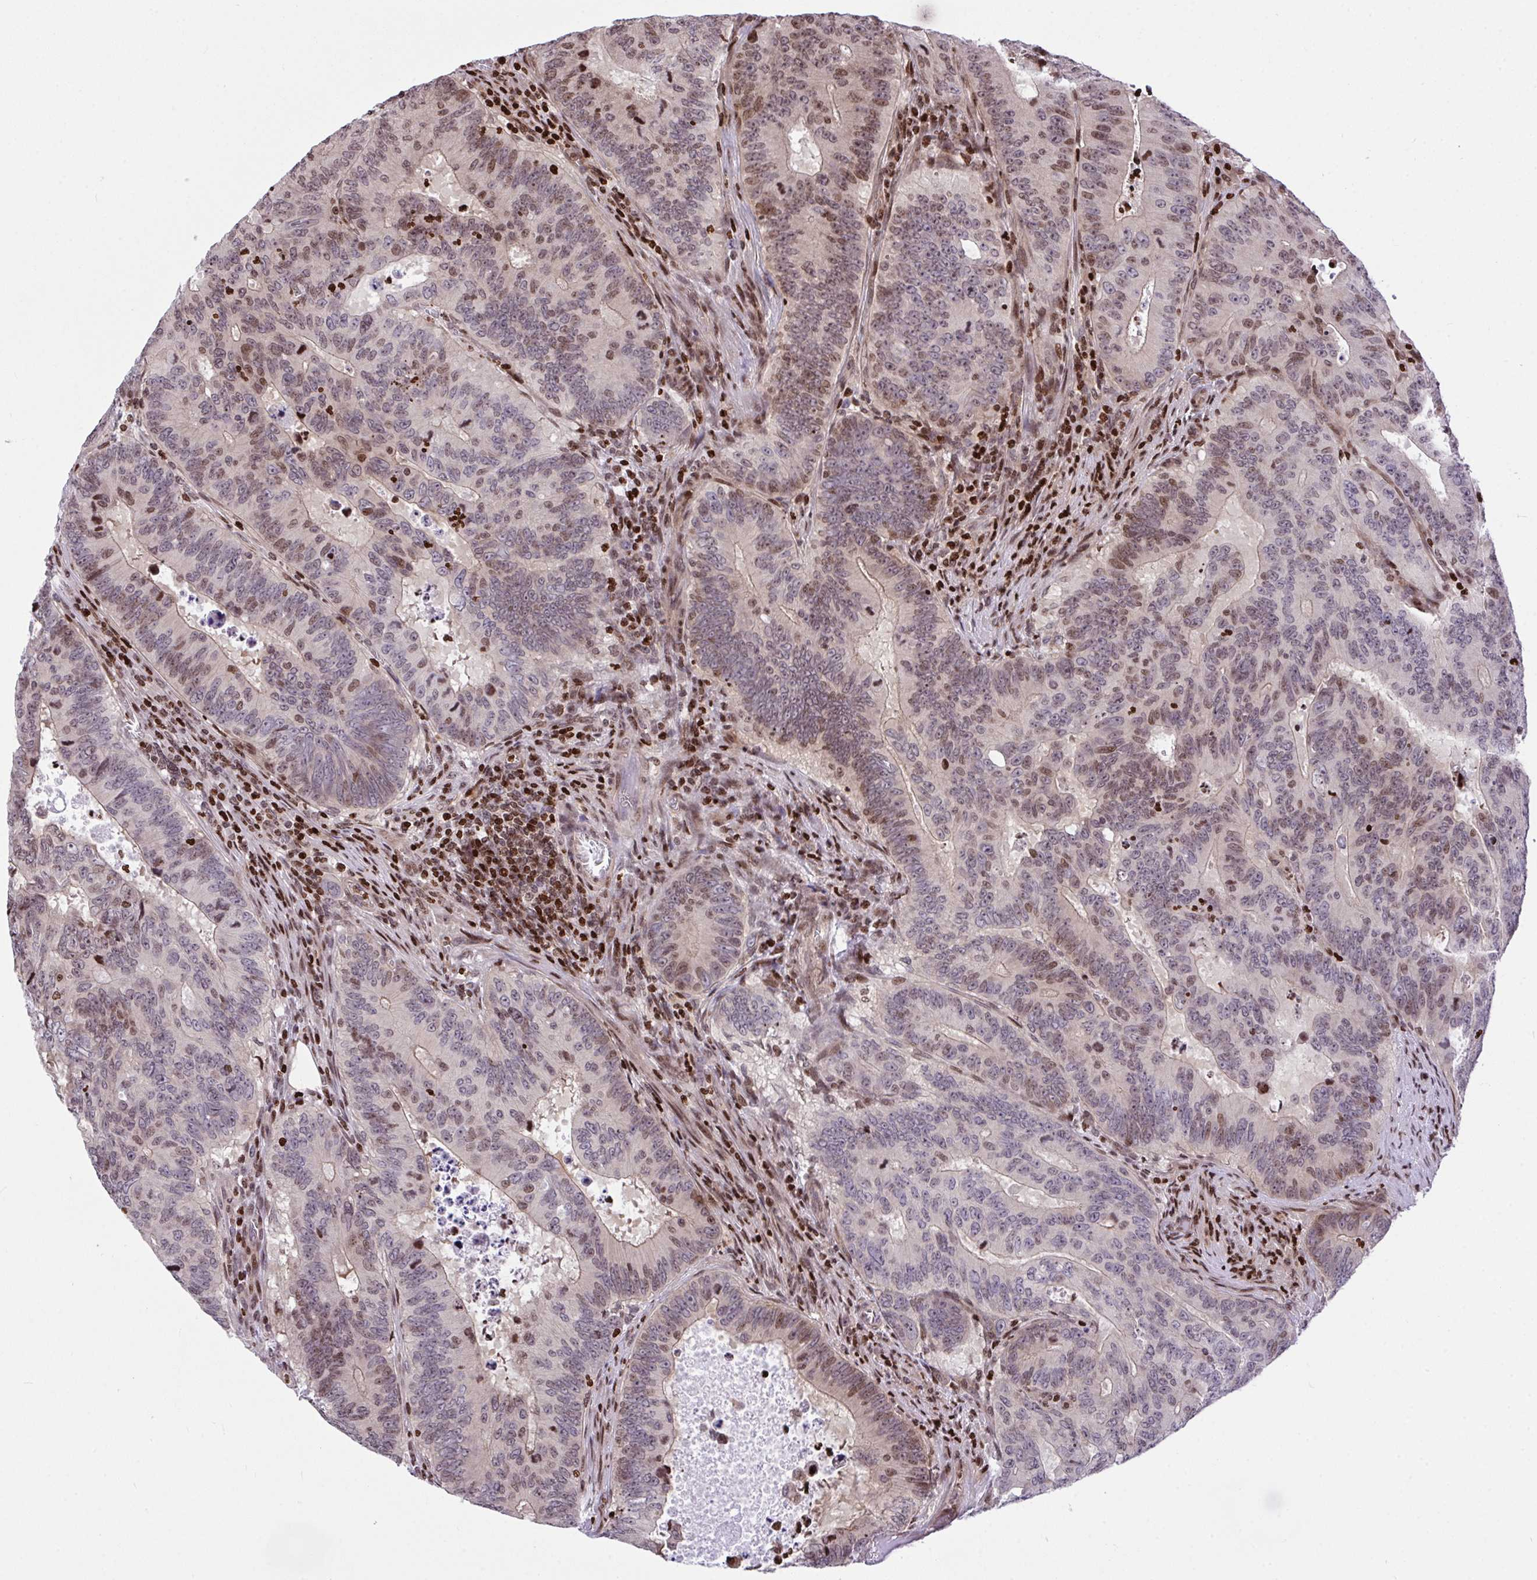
{"staining": {"intensity": "moderate", "quantity": "25%-75%", "location": "nuclear"}, "tissue": "colorectal cancer", "cell_type": "Tumor cells", "image_type": "cancer", "snomed": [{"axis": "morphology", "description": "Adenocarcinoma, NOS"}, {"axis": "topography", "description": "Colon"}], "caption": "Immunohistochemistry (IHC) (DAB (3,3'-diaminobenzidine)) staining of human adenocarcinoma (colorectal) exhibits moderate nuclear protein staining in approximately 25%-75% of tumor cells.", "gene": "RAPGEF5", "patient": {"sex": "male", "age": 62}}